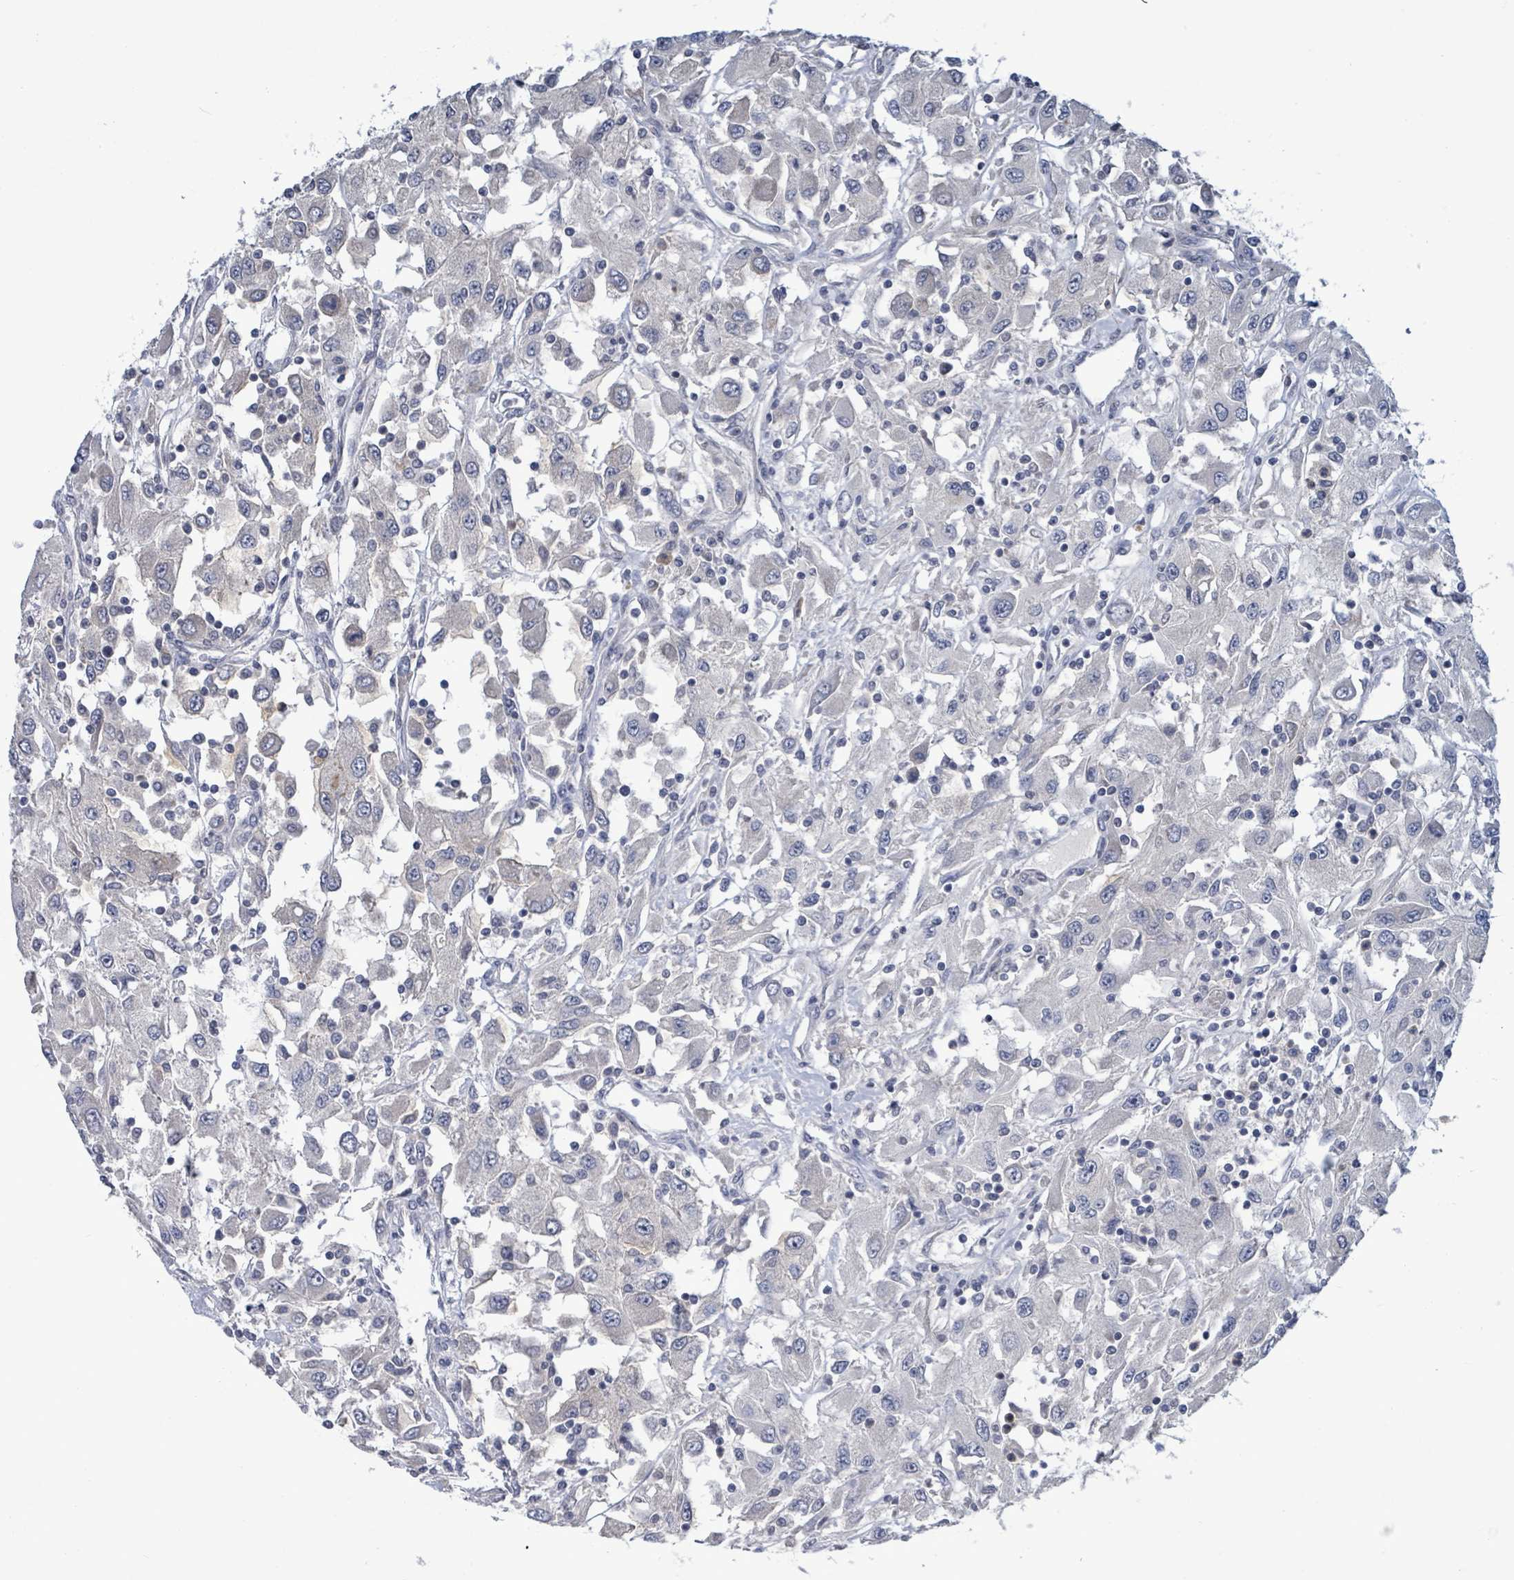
{"staining": {"intensity": "negative", "quantity": "none", "location": "none"}, "tissue": "renal cancer", "cell_type": "Tumor cells", "image_type": "cancer", "snomed": [{"axis": "morphology", "description": "Adenocarcinoma, NOS"}, {"axis": "topography", "description": "Kidney"}], "caption": "High power microscopy micrograph of an immunohistochemistry image of renal adenocarcinoma, revealing no significant expression in tumor cells.", "gene": "COQ10B", "patient": {"sex": "female", "age": 67}}